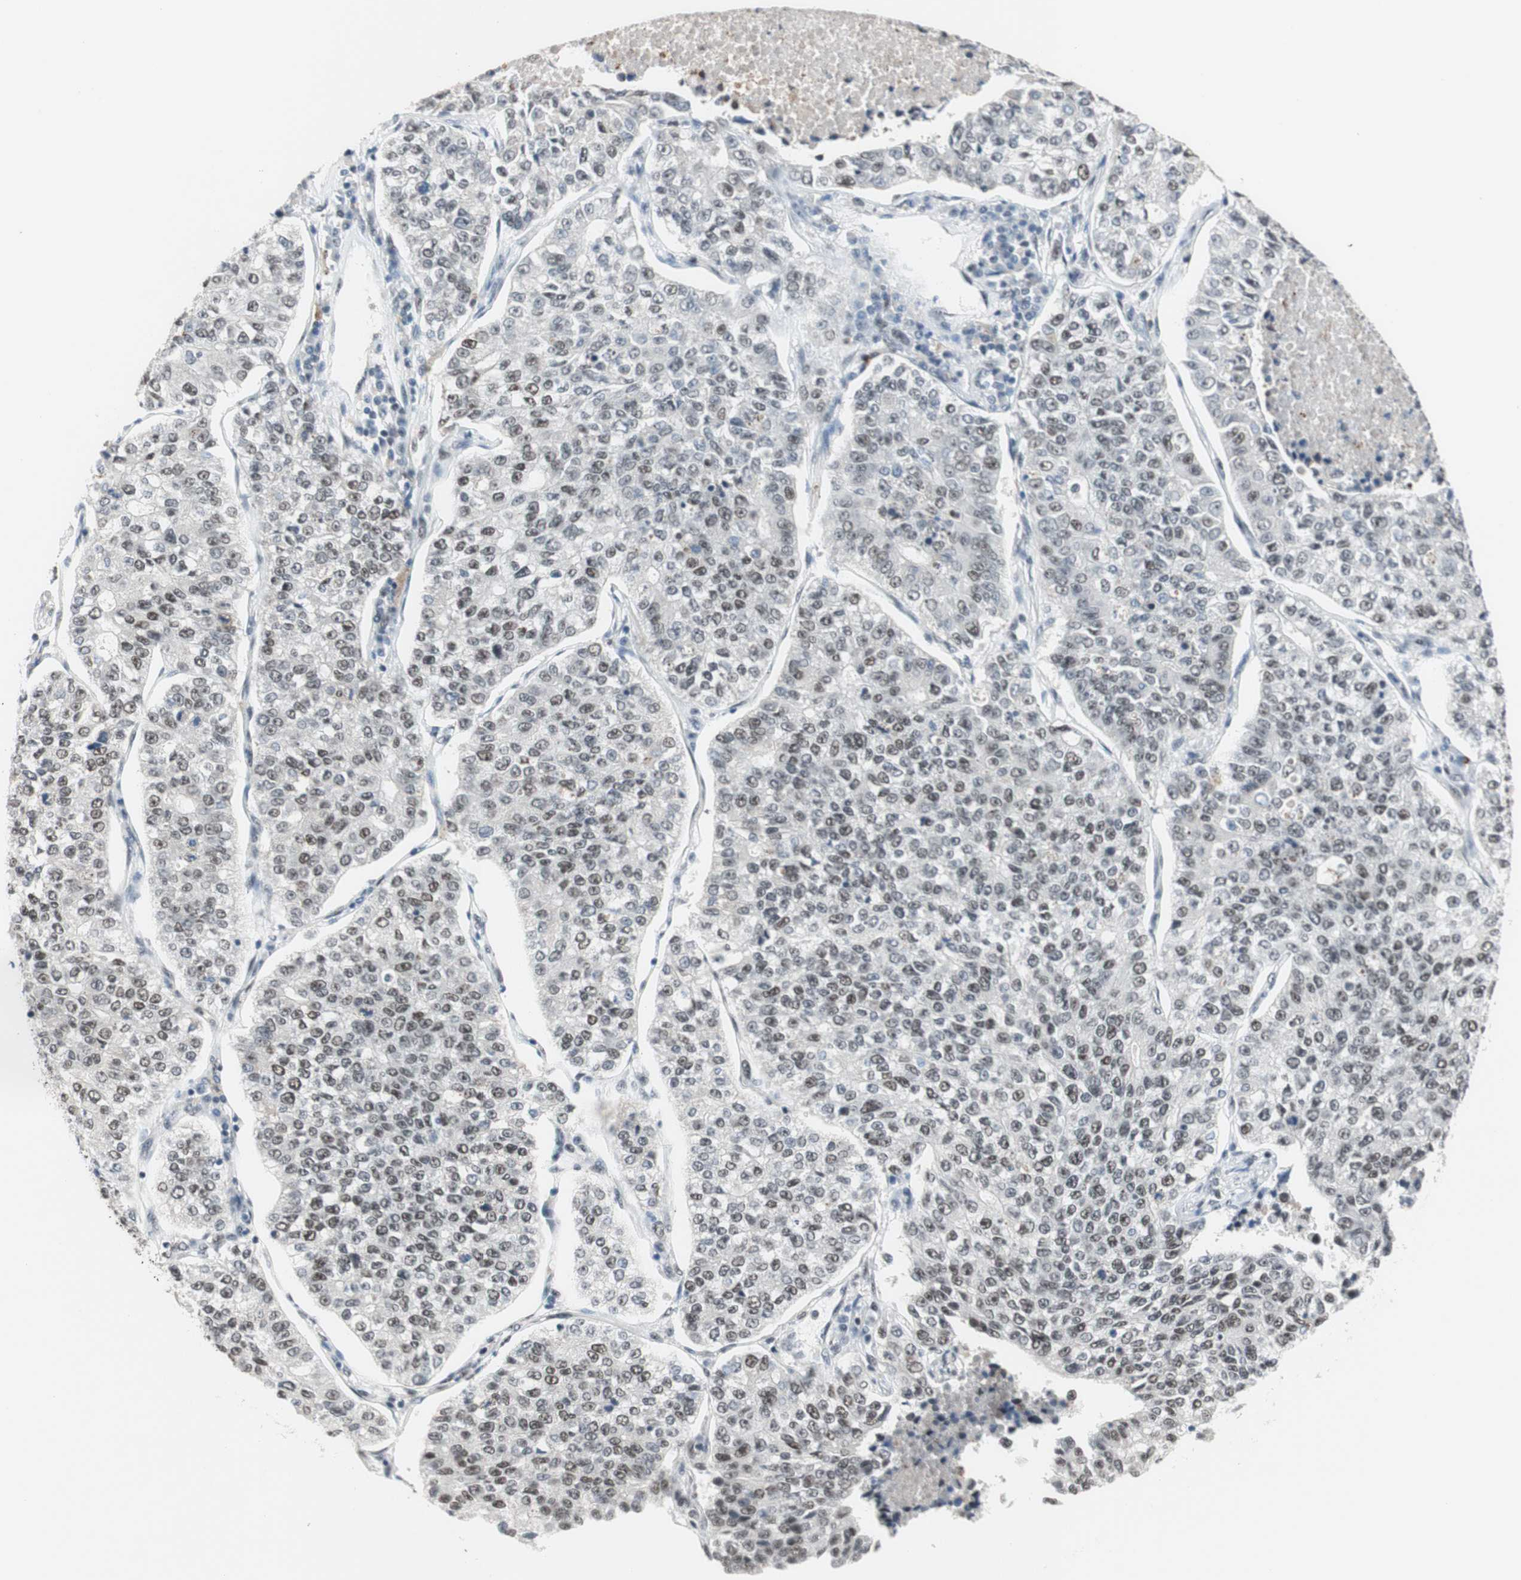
{"staining": {"intensity": "weak", "quantity": "25%-75%", "location": "nuclear"}, "tissue": "lung cancer", "cell_type": "Tumor cells", "image_type": "cancer", "snomed": [{"axis": "morphology", "description": "Adenocarcinoma, NOS"}, {"axis": "topography", "description": "Lung"}], "caption": "The immunohistochemical stain labels weak nuclear staining in tumor cells of lung cancer tissue. Nuclei are stained in blue.", "gene": "PRPF19", "patient": {"sex": "male", "age": 49}}